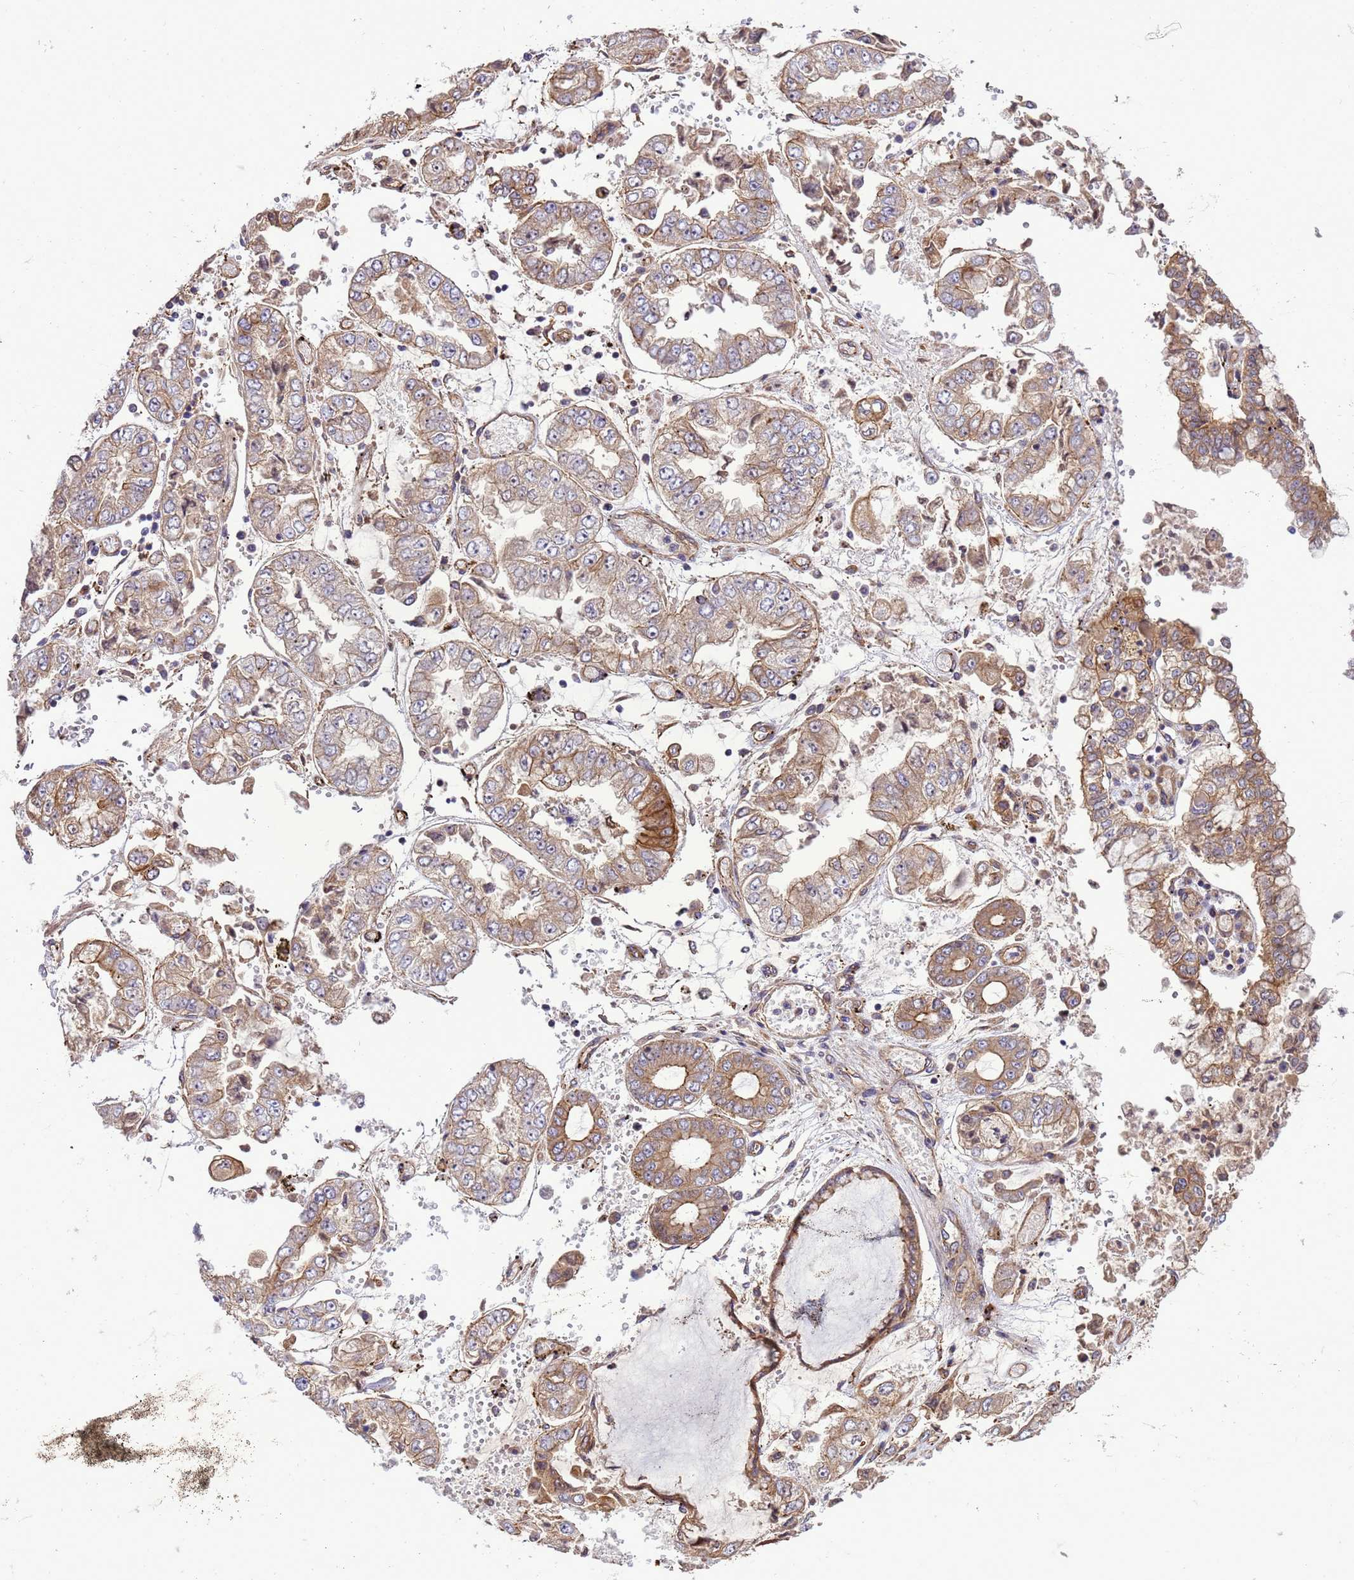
{"staining": {"intensity": "moderate", "quantity": "25%-75%", "location": "cytoplasmic/membranous"}, "tissue": "stomach cancer", "cell_type": "Tumor cells", "image_type": "cancer", "snomed": [{"axis": "morphology", "description": "Adenocarcinoma, NOS"}, {"axis": "topography", "description": "Stomach"}], "caption": "Immunohistochemical staining of human stomach cancer (adenocarcinoma) exhibits moderate cytoplasmic/membranous protein expression in about 25%-75% of tumor cells.", "gene": "SMCO3", "patient": {"sex": "male", "age": 76}}